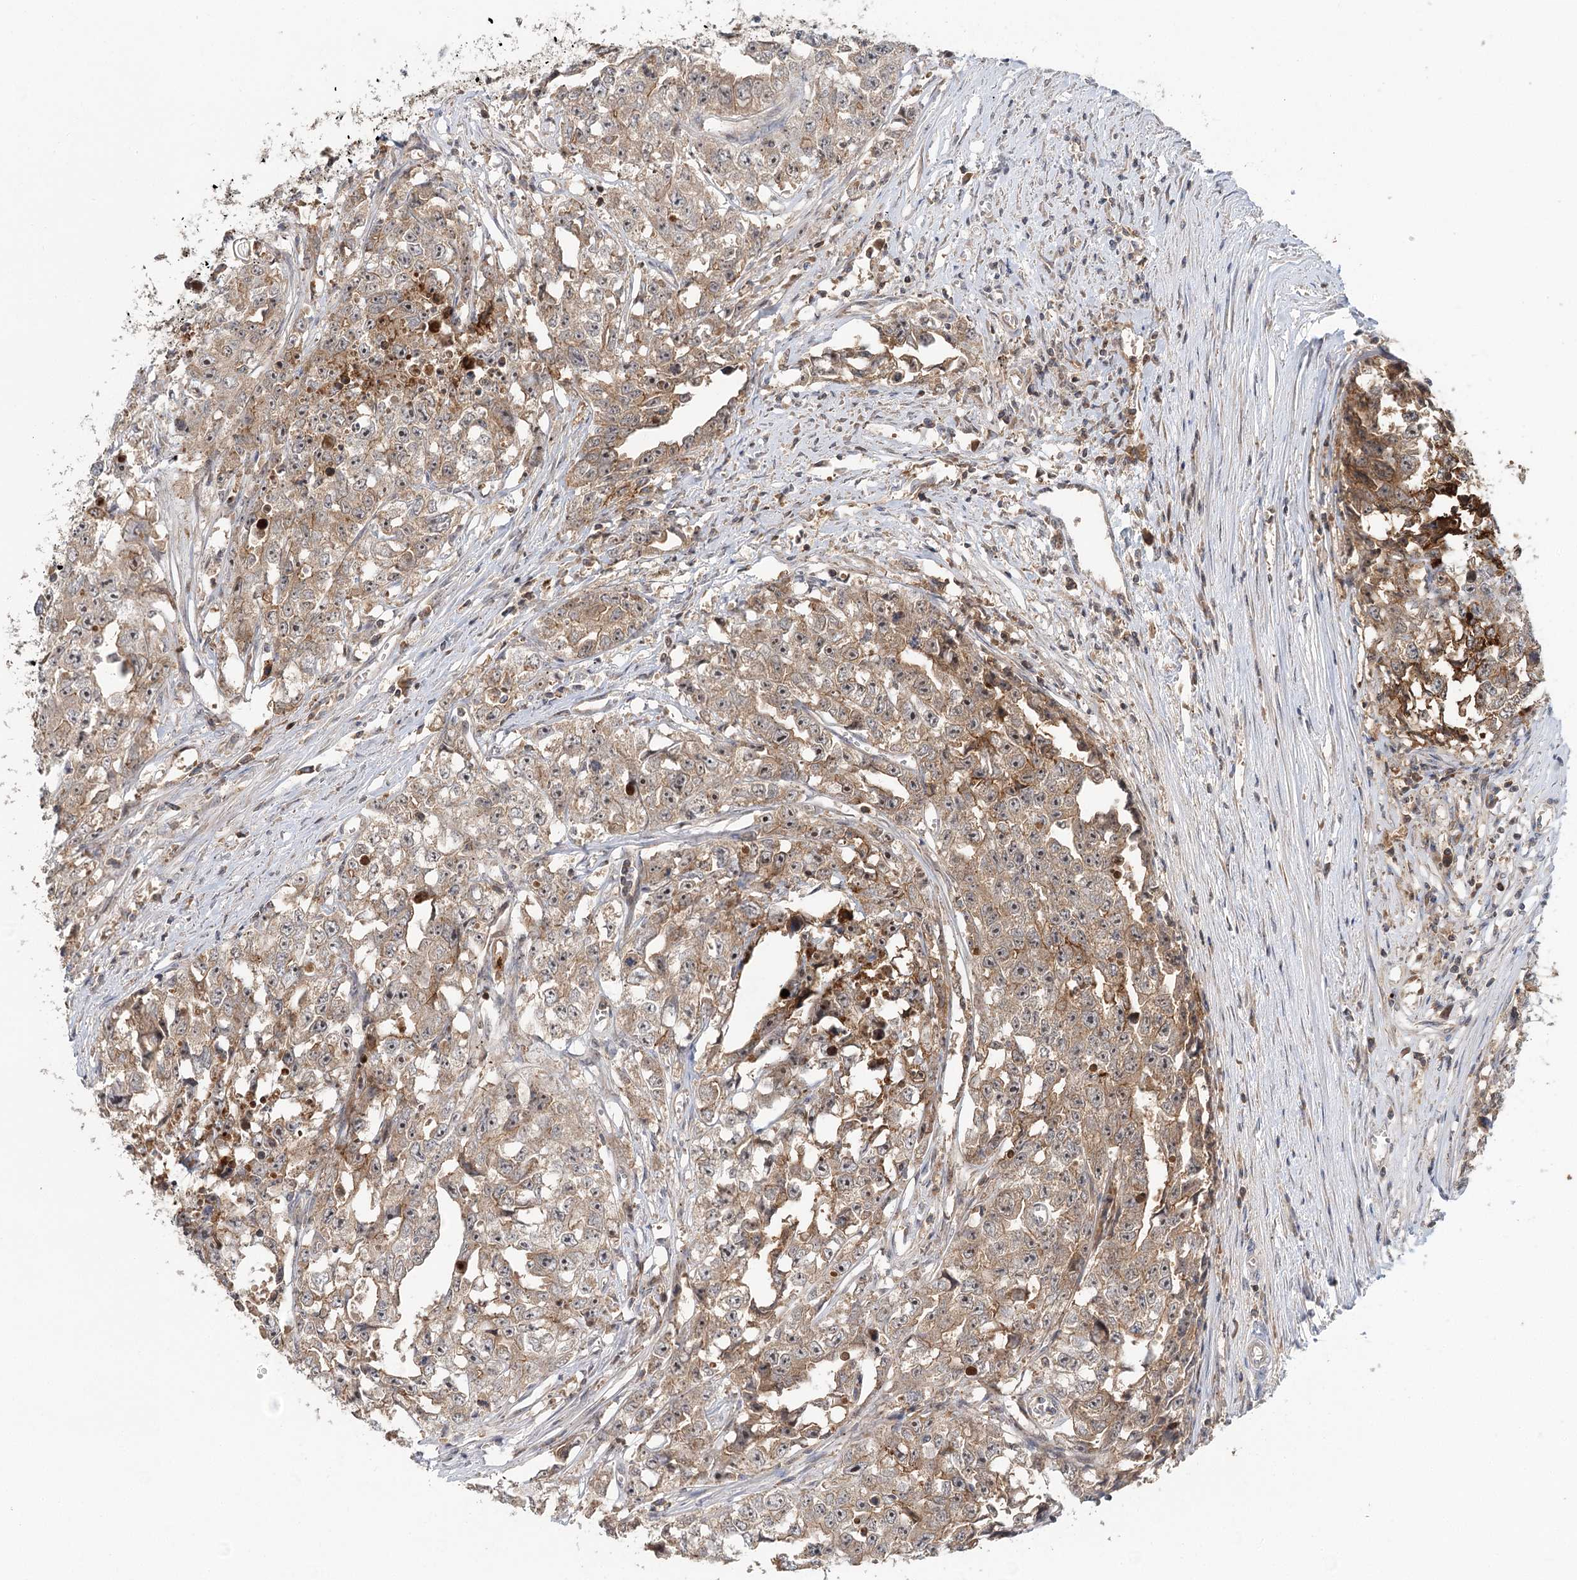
{"staining": {"intensity": "moderate", "quantity": ">75%", "location": "cytoplasmic/membranous,nuclear"}, "tissue": "testis cancer", "cell_type": "Tumor cells", "image_type": "cancer", "snomed": [{"axis": "morphology", "description": "Seminoma, NOS"}, {"axis": "morphology", "description": "Carcinoma, Embryonal, NOS"}, {"axis": "topography", "description": "Testis"}], "caption": "The image displays staining of testis cancer (embryonal carcinoma), revealing moderate cytoplasmic/membranous and nuclear protein staining (brown color) within tumor cells. (brown staining indicates protein expression, while blue staining denotes nuclei).", "gene": "RAPGEF6", "patient": {"sex": "male", "age": 43}}